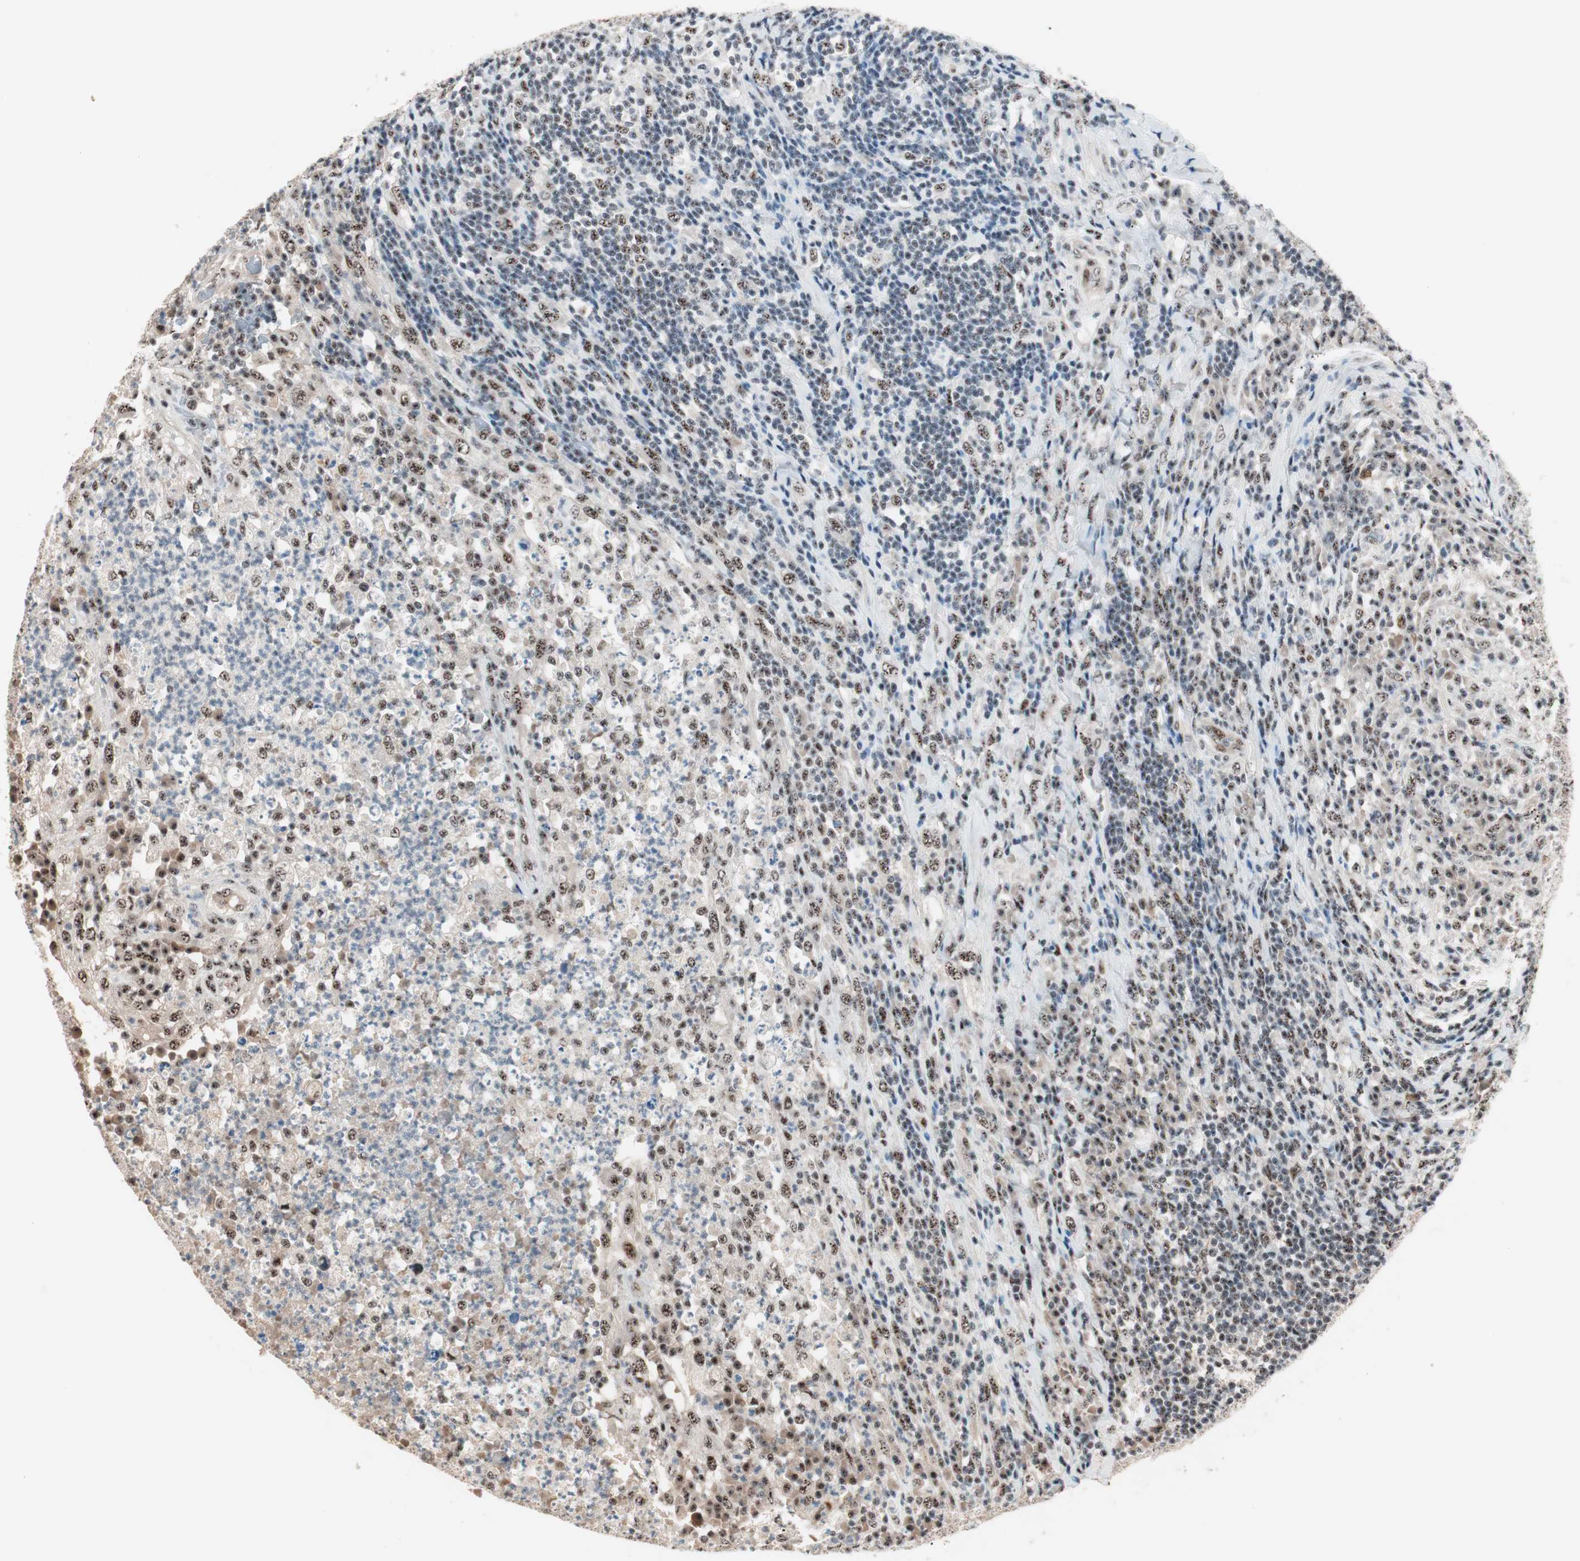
{"staining": {"intensity": "moderate", "quantity": "25%-75%", "location": "nuclear"}, "tissue": "testis cancer", "cell_type": "Tumor cells", "image_type": "cancer", "snomed": [{"axis": "morphology", "description": "Necrosis, NOS"}, {"axis": "morphology", "description": "Carcinoma, Embryonal, NOS"}, {"axis": "topography", "description": "Testis"}], "caption": "DAB immunohistochemical staining of embryonal carcinoma (testis) exhibits moderate nuclear protein staining in approximately 25%-75% of tumor cells.", "gene": "NR5A2", "patient": {"sex": "male", "age": 19}}